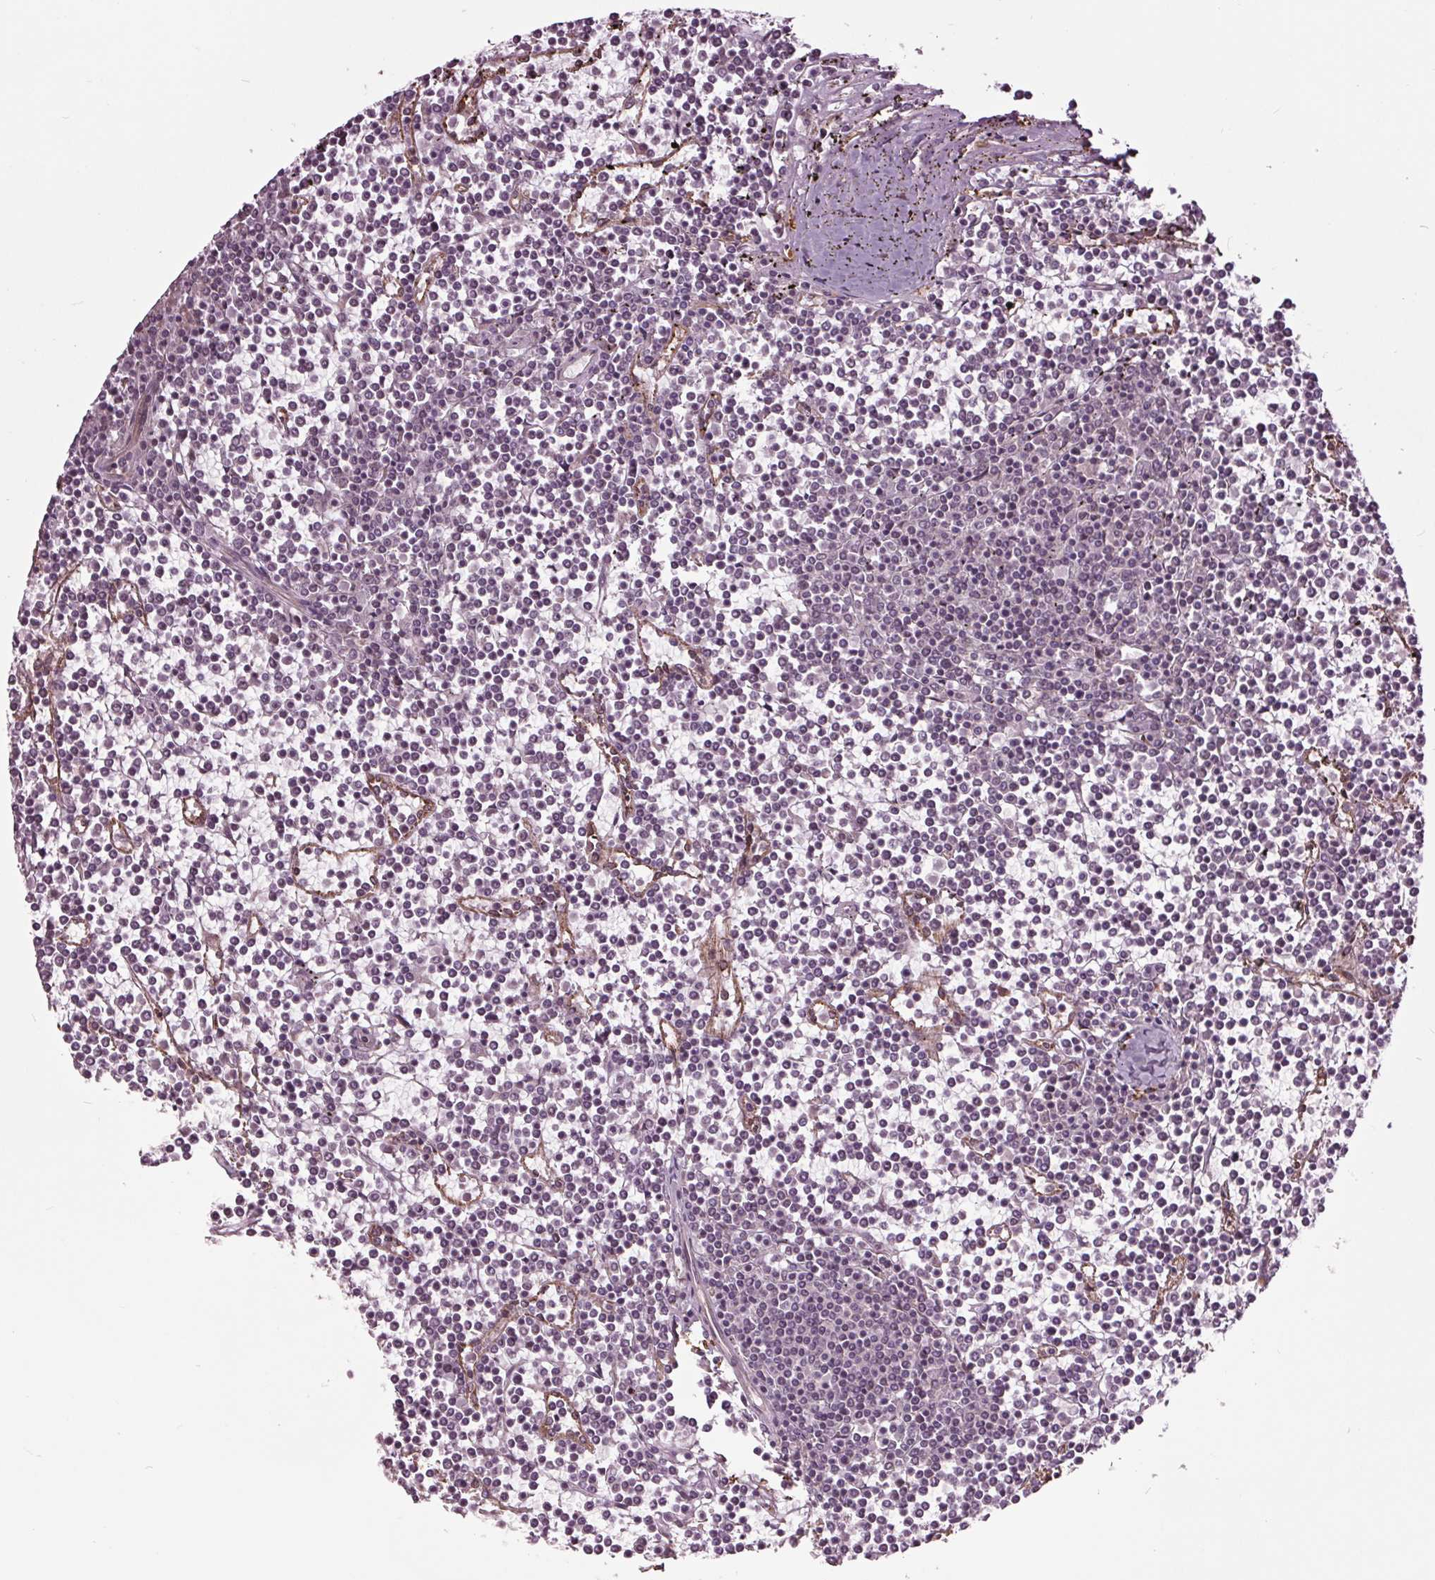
{"staining": {"intensity": "negative", "quantity": "none", "location": "none"}, "tissue": "lymphoma", "cell_type": "Tumor cells", "image_type": "cancer", "snomed": [{"axis": "morphology", "description": "Malignant lymphoma, non-Hodgkin's type, Low grade"}, {"axis": "topography", "description": "Spleen"}], "caption": "A high-resolution image shows immunohistochemistry (IHC) staining of lymphoma, which demonstrates no significant positivity in tumor cells.", "gene": "HAUS5", "patient": {"sex": "female", "age": 19}}